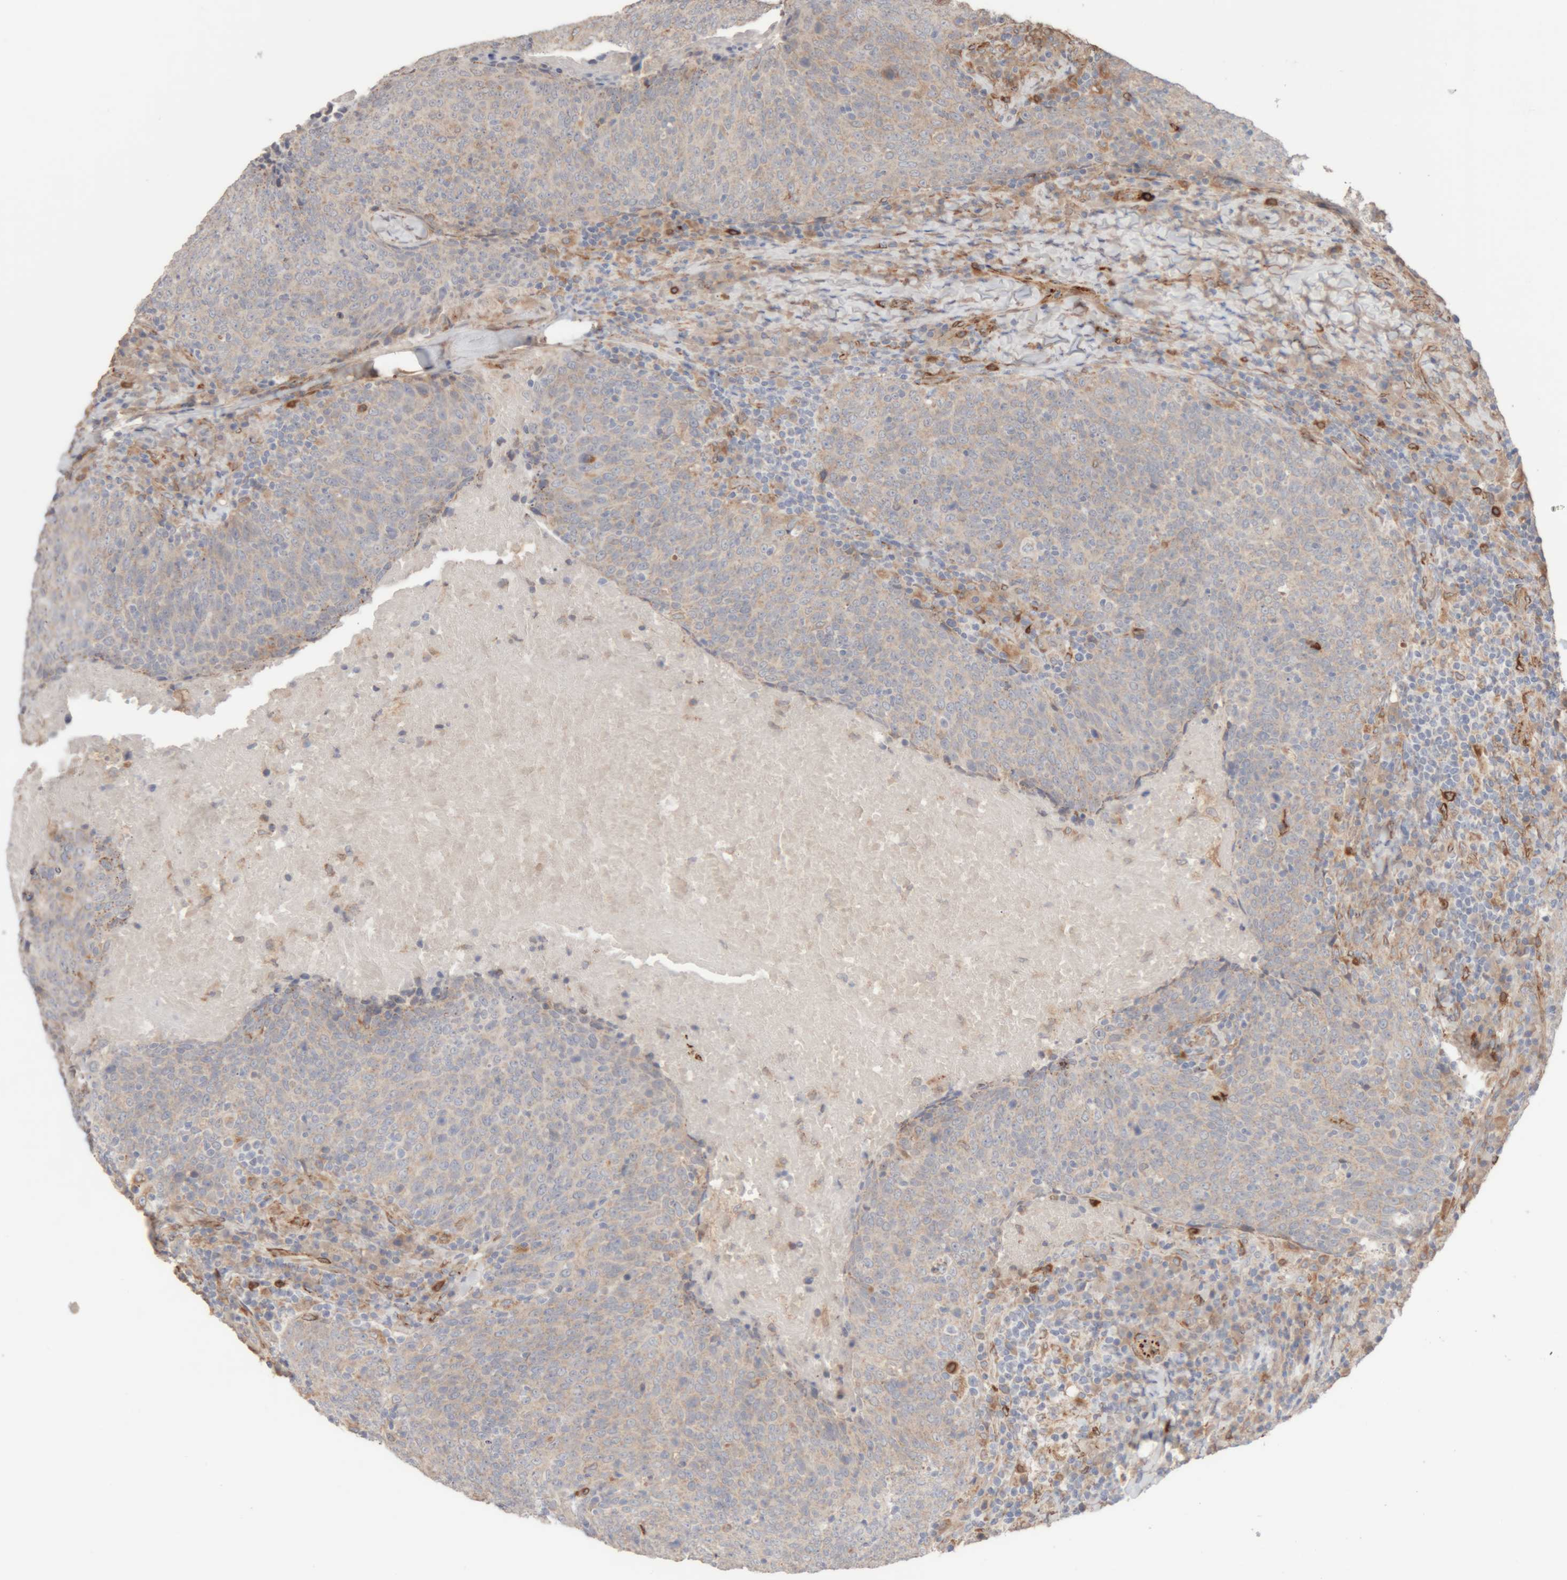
{"staining": {"intensity": "weak", "quantity": "25%-75%", "location": "cytoplasmic/membranous"}, "tissue": "head and neck cancer", "cell_type": "Tumor cells", "image_type": "cancer", "snomed": [{"axis": "morphology", "description": "Squamous cell carcinoma, NOS"}, {"axis": "morphology", "description": "Squamous cell carcinoma, metastatic, NOS"}, {"axis": "topography", "description": "Lymph node"}, {"axis": "topography", "description": "Head-Neck"}], "caption": "A high-resolution histopathology image shows IHC staining of head and neck cancer (metastatic squamous cell carcinoma), which reveals weak cytoplasmic/membranous staining in about 25%-75% of tumor cells. (Stains: DAB (3,3'-diaminobenzidine) in brown, nuclei in blue, Microscopy: brightfield microscopy at high magnification).", "gene": "RAB32", "patient": {"sex": "male", "age": 62}}